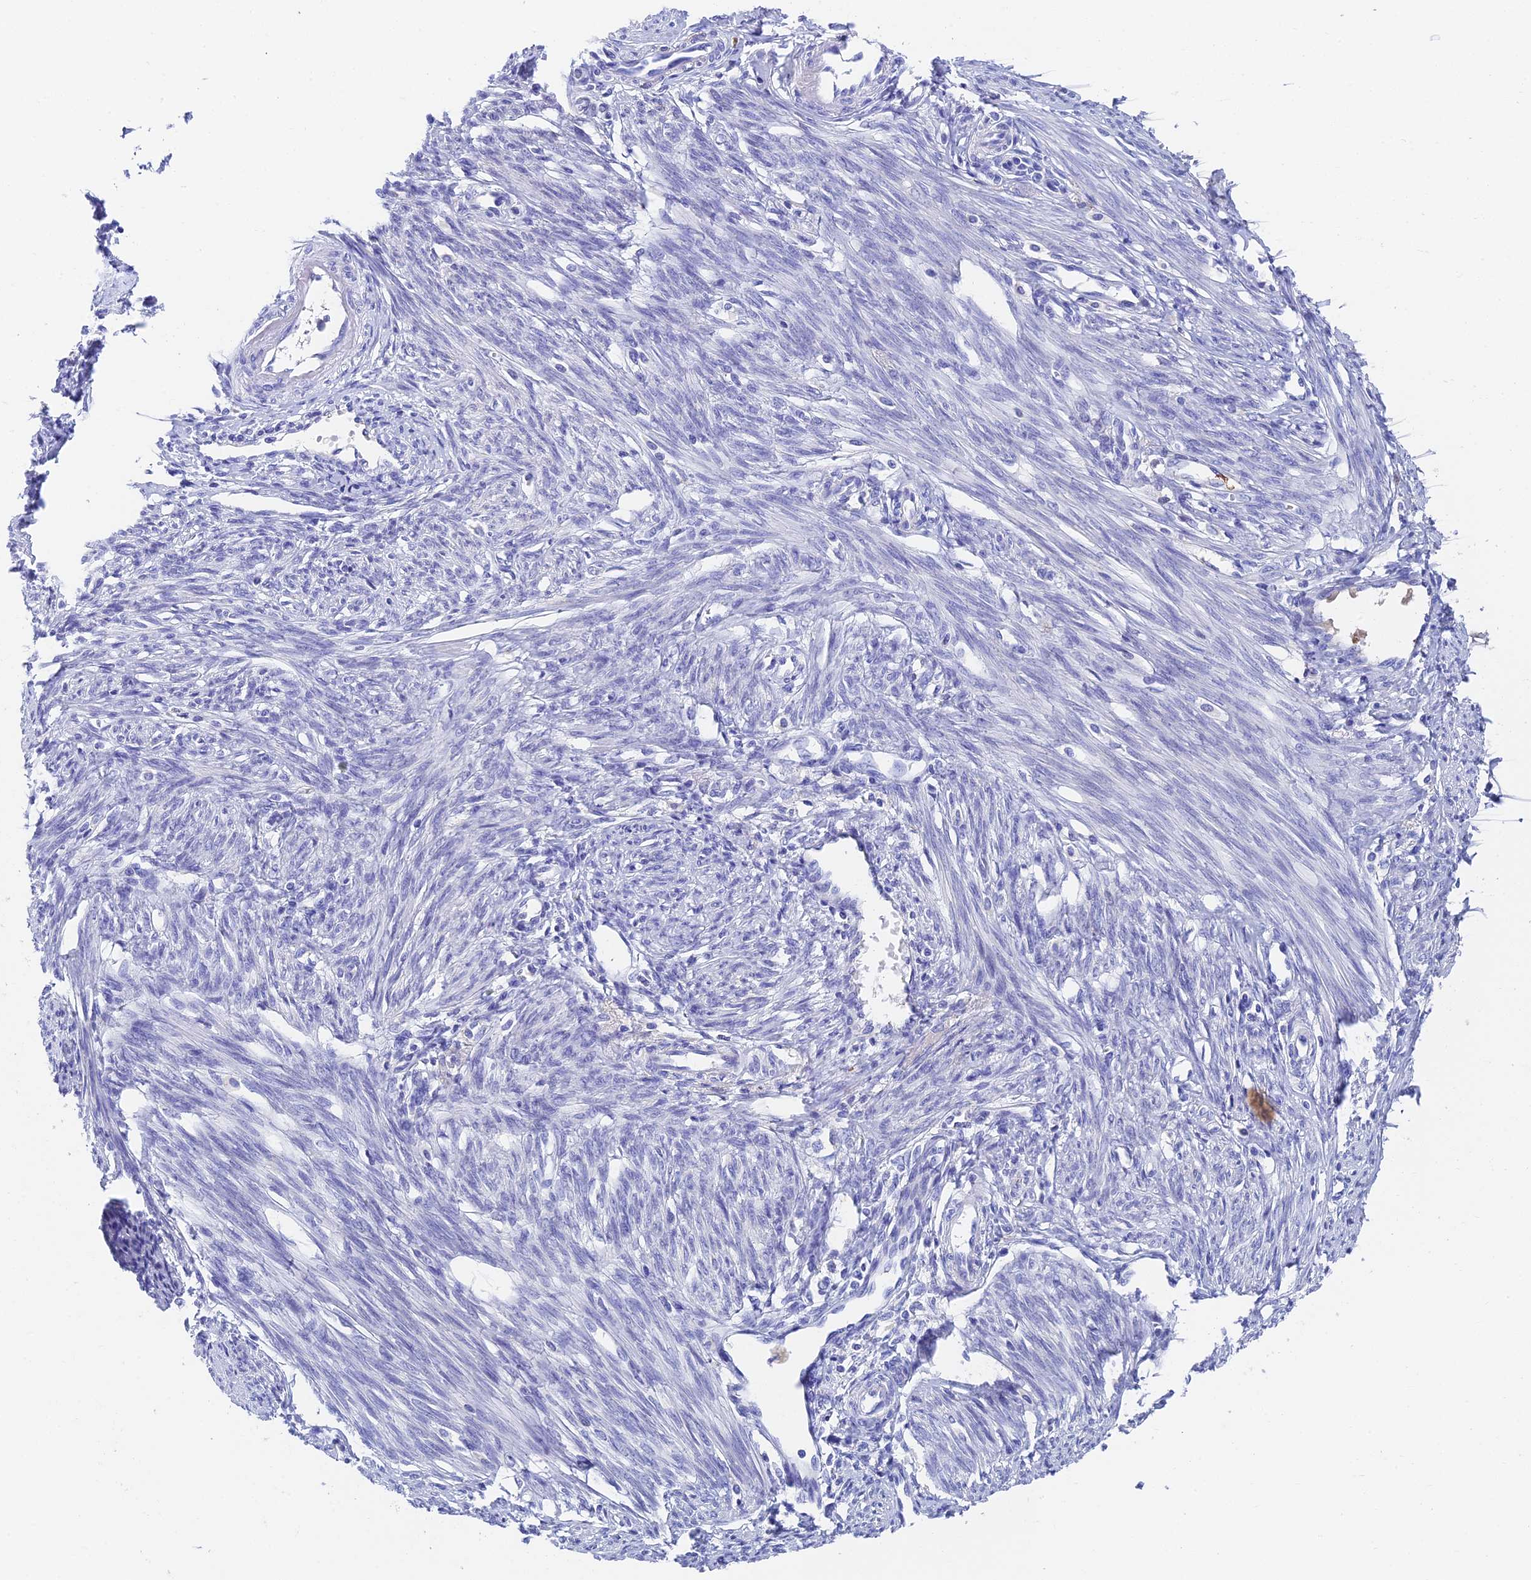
{"staining": {"intensity": "negative", "quantity": "none", "location": "none"}, "tissue": "endometrium", "cell_type": "Cells in endometrial stroma", "image_type": "normal", "snomed": [{"axis": "morphology", "description": "Normal tissue, NOS"}, {"axis": "topography", "description": "Endometrium"}], "caption": "Immunohistochemistry (IHC) image of benign endometrium stained for a protein (brown), which reveals no positivity in cells in endometrial stroma. (DAB (3,3'-diaminobenzidine) immunohistochemistry with hematoxylin counter stain).", "gene": "ADAMTS13", "patient": {"sex": "female", "age": 56}}